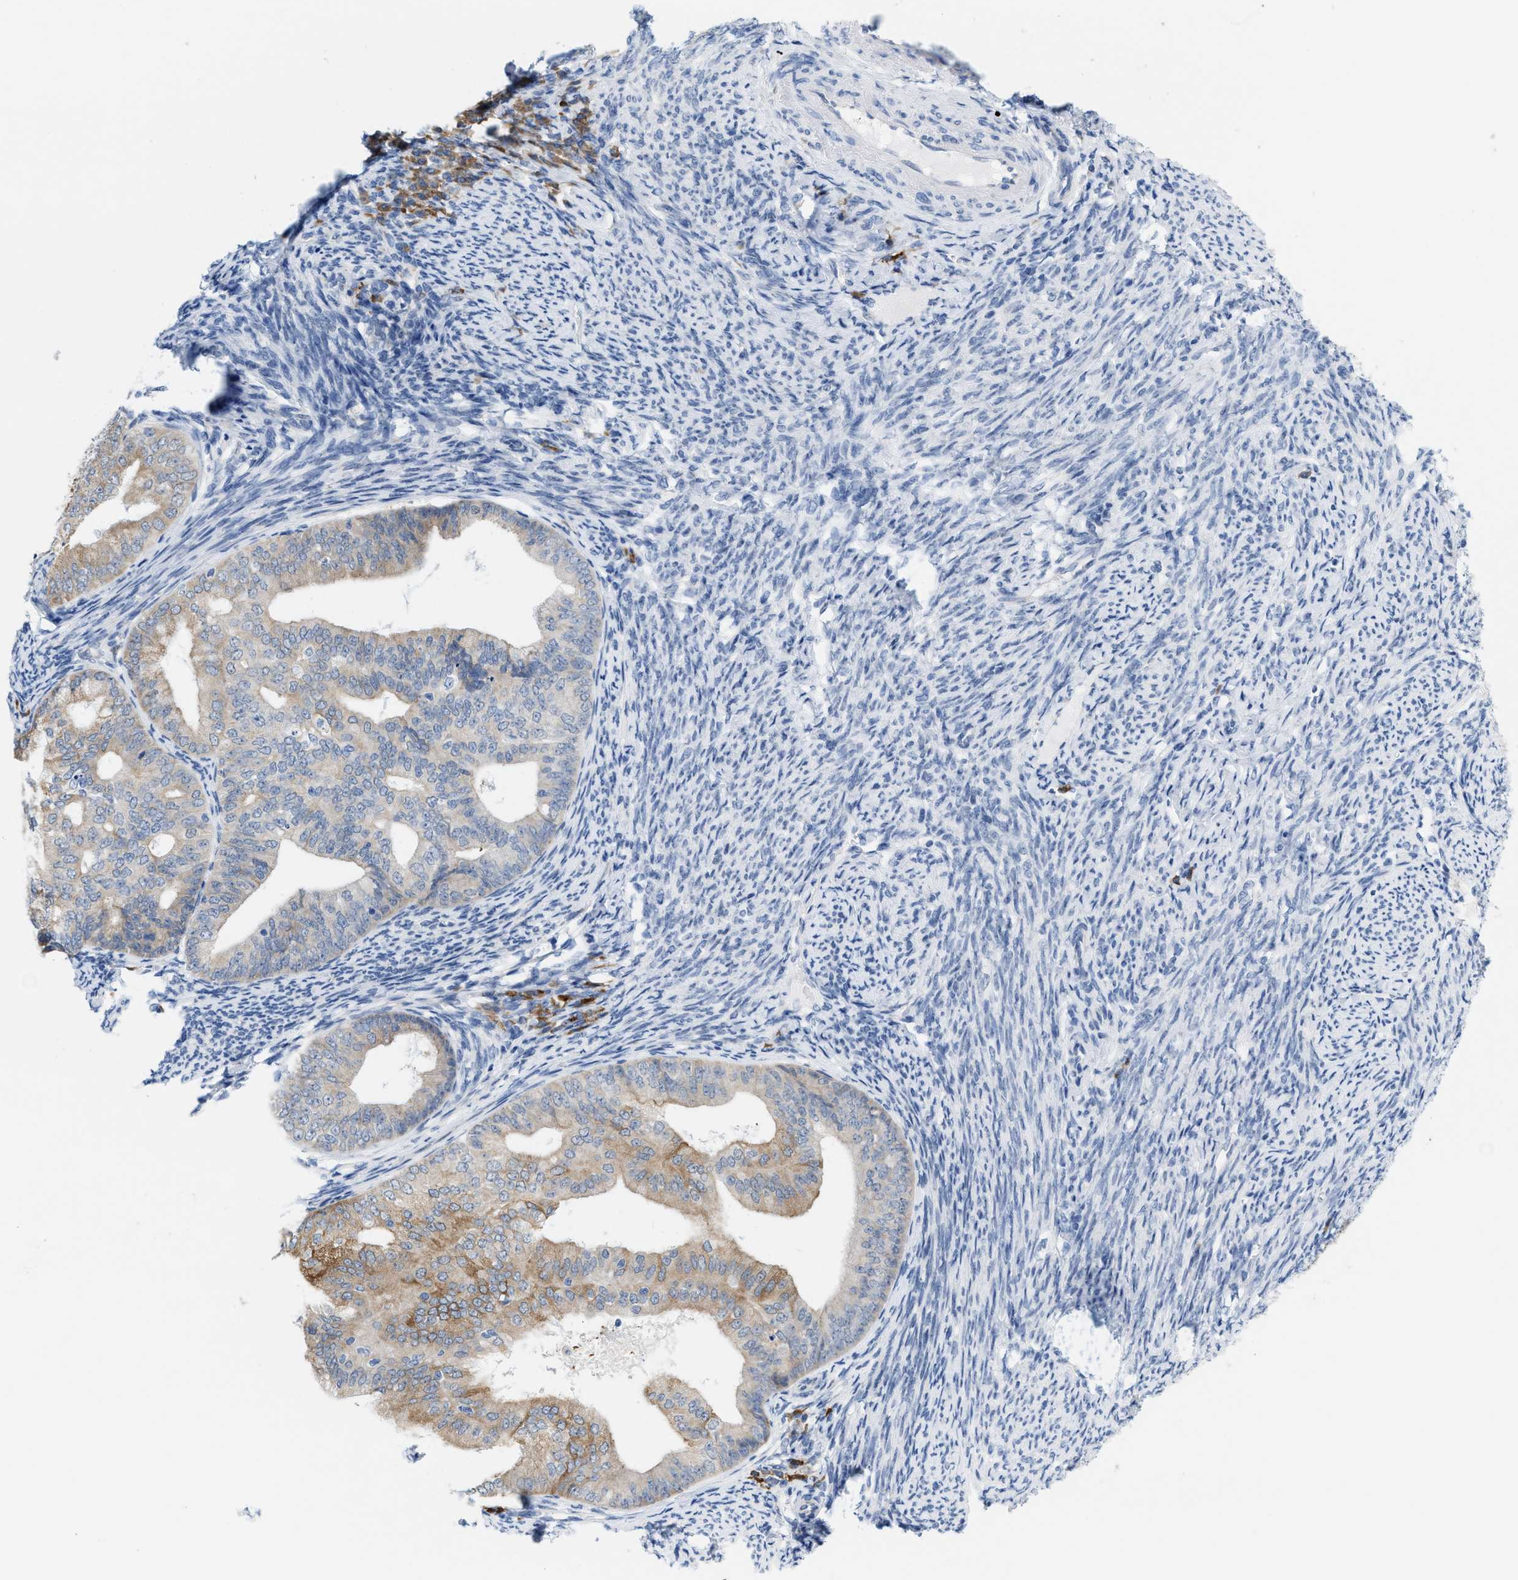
{"staining": {"intensity": "moderate", "quantity": "25%-75%", "location": "cytoplasmic/membranous"}, "tissue": "endometrial cancer", "cell_type": "Tumor cells", "image_type": "cancer", "snomed": [{"axis": "morphology", "description": "Adenocarcinoma, NOS"}, {"axis": "topography", "description": "Endometrium"}], "caption": "Protein staining demonstrates moderate cytoplasmic/membranous expression in approximately 25%-75% of tumor cells in endometrial cancer.", "gene": "KIFC3", "patient": {"sex": "female", "age": 63}}